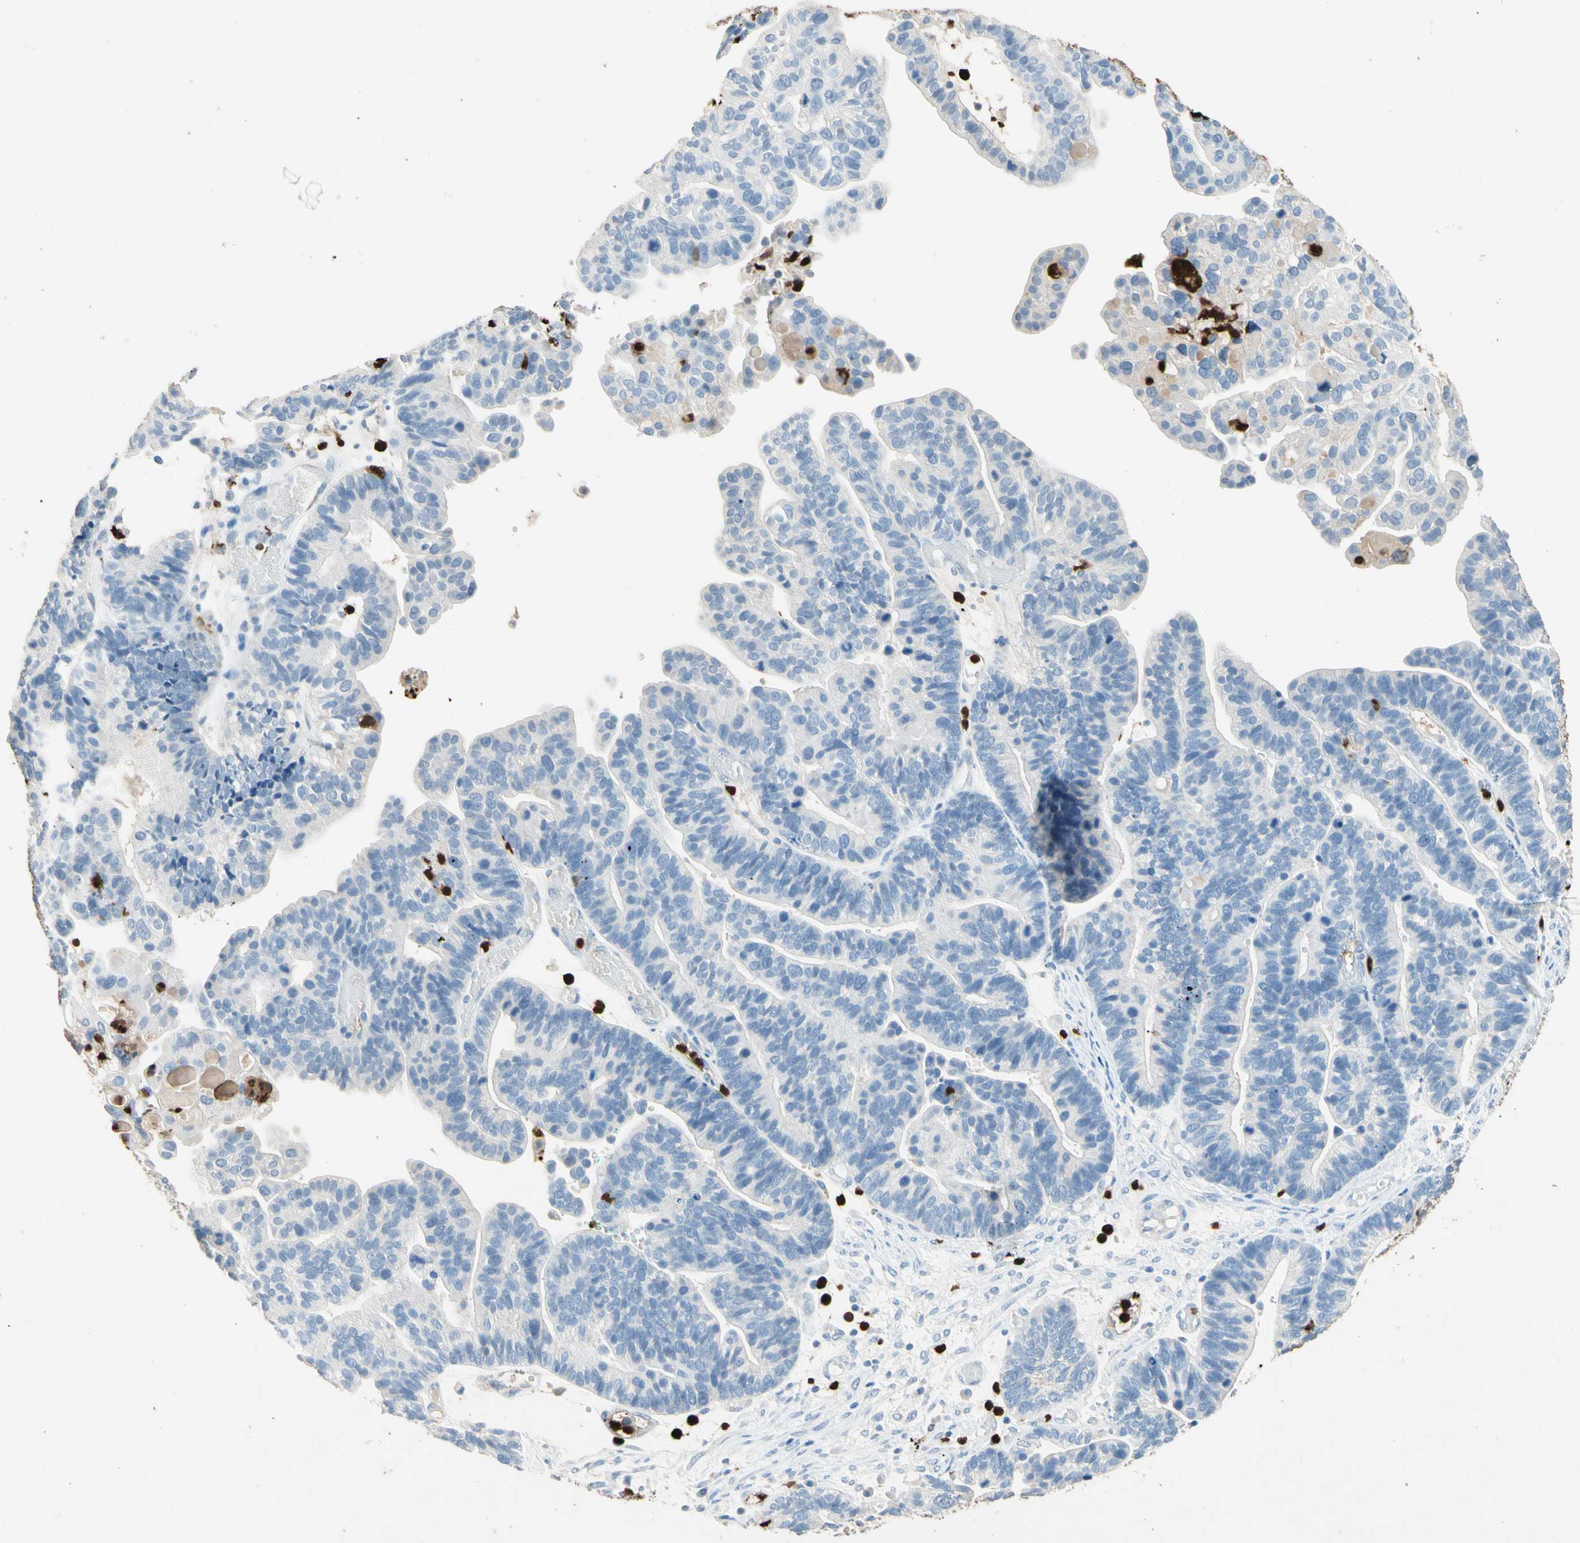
{"staining": {"intensity": "negative", "quantity": "none", "location": "none"}, "tissue": "ovarian cancer", "cell_type": "Tumor cells", "image_type": "cancer", "snomed": [{"axis": "morphology", "description": "Cystadenocarcinoma, serous, NOS"}, {"axis": "topography", "description": "Ovary"}], "caption": "Ovarian serous cystadenocarcinoma was stained to show a protein in brown. There is no significant expression in tumor cells.", "gene": "NFKBIZ", "patient": {"sex": "female", "age": 56}}